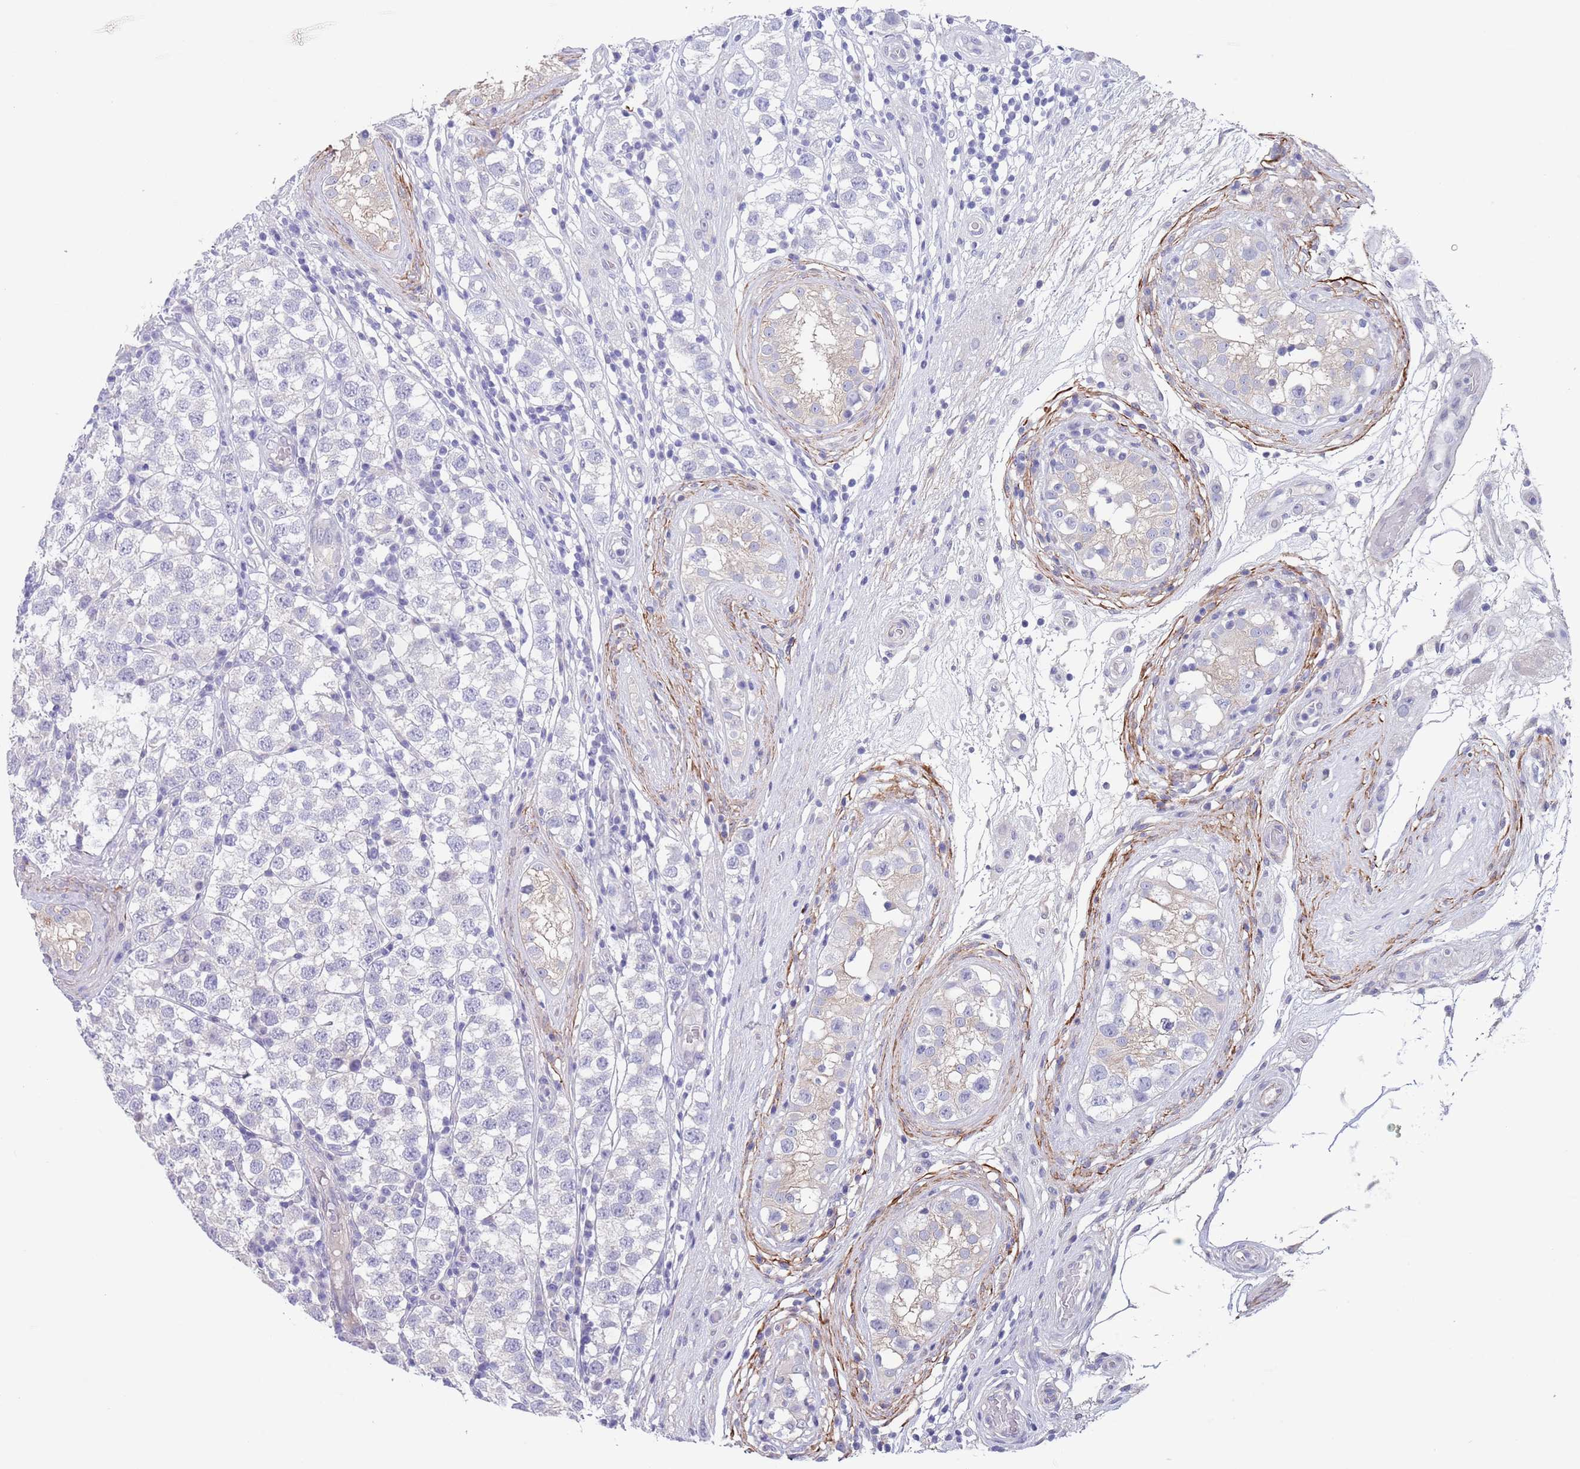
{"staining": {"intensity": "negative", "quantity": "none", "location": "none"}, "tissue": "testis cancer", "cell_type": "Tumor cells", "image_type": "cancer", "snomed": [{"axis": "morphology", "description": "Seminoma, NOS"}, {"axis": "topography", "description": "Testis"}], "caption": "A high-resolution photomicrograph shows immunohistochemistry staining of testis seminoma, which shows no significant positivity in tumor cells. The staining was performed using DAB to visualize the protein expression in brown, while the nuclei were stained in blue with hematoxylin (Magnification: 20x).", "gene": "RNF169", "patient": {"sex": "male", "age": 34}}